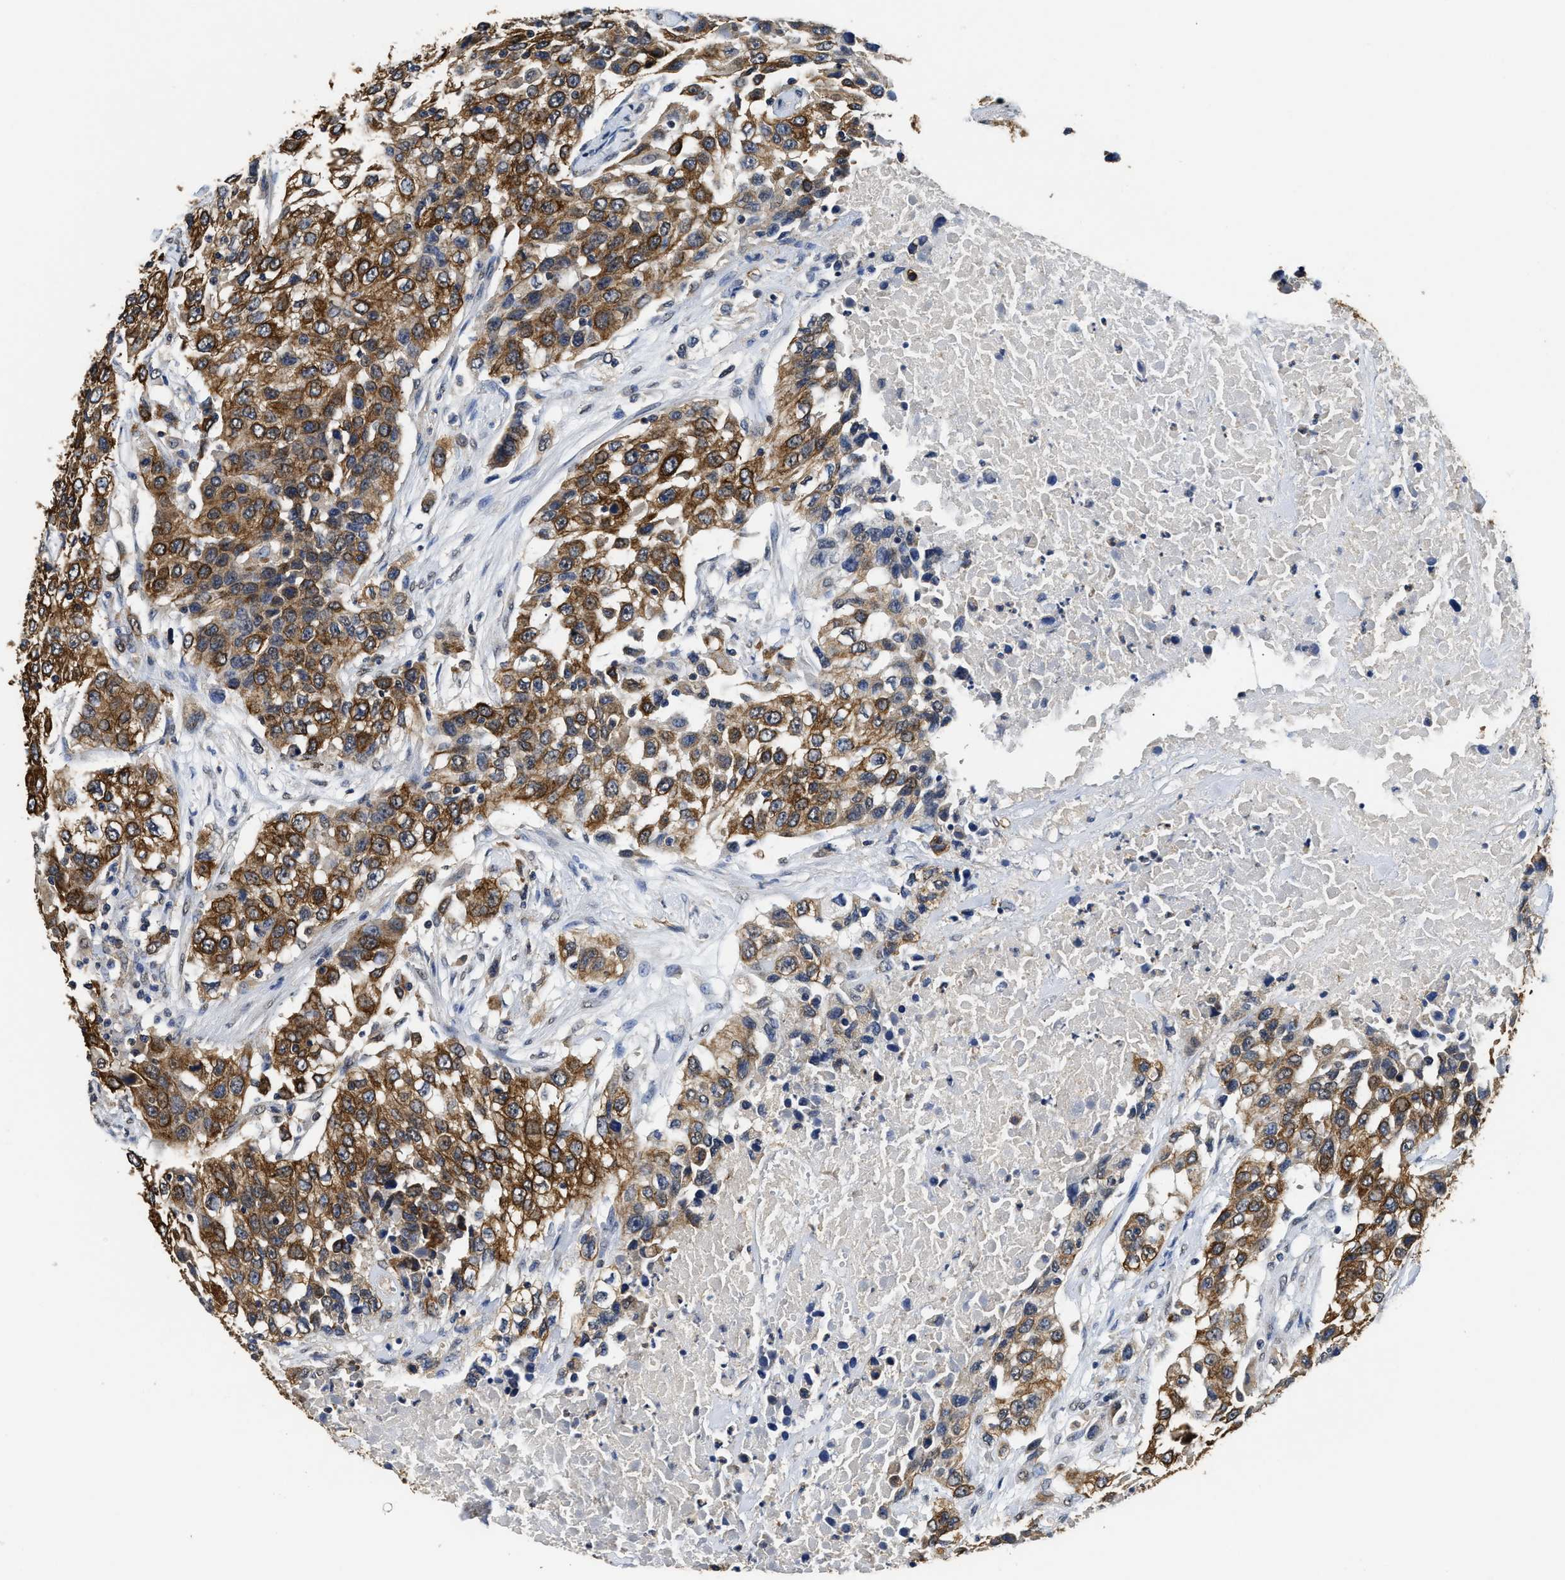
{"staining": {"intensity": "strong", "quantity": ">75%", "location": "cytoplasmic/membranous"}, "tissue": "urothelial cancer", "cell_type": "Tumor cells", "image_type": "cancer", "snomed": [{"axis": "morphology", "description": "Urothelial carcinoma, High grade"}, {"axis": "topography", "description": "Urinary bladder"}], "caption": "This histopathology image exhibits immunohistochemistry staining of urothelial cancer, with high strong cytoplasmic/membranous positivity in approximately >75% of tumor cells.", "gene": "CTNNA1", "patient": {"sex": "female", "age": 80}}